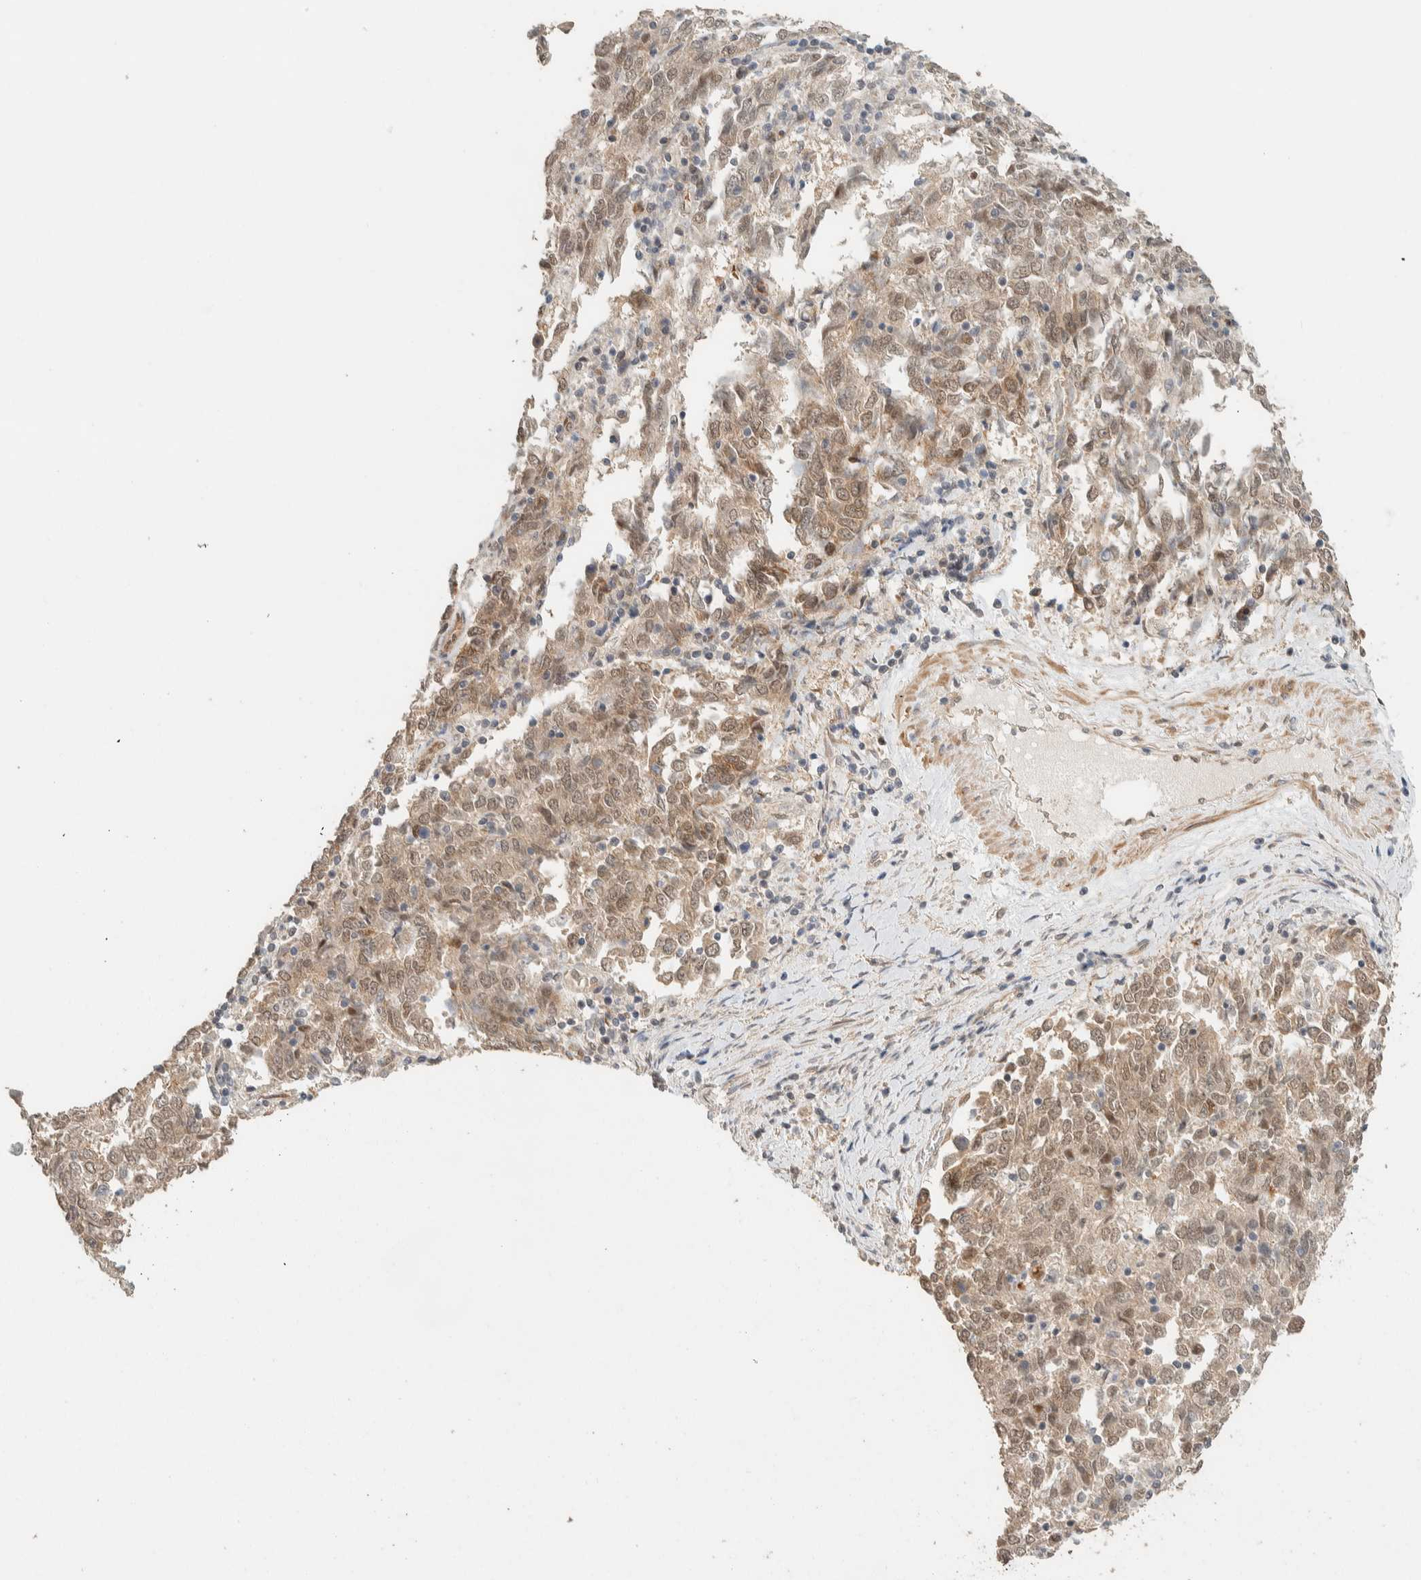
{"staining": {"intensity": "weak", "quantity": ">75%", "location": "cytoplasmic/membranous,nuclear"}, "tissue": "endometrial cancer", "cell_type": "Tumor cells", "image_type": "cancer", "snomed": [{"axis": "morphology", "description": "Adenocarcinoma, NOS"}, {"axis": "topography", "description": "Endometrium"}], "caption": "Immunohistochemical staining of endometrial cancer (adenocarcinoma) shows low levels of weak cytoplasmic/membranous and nuclear expression in about >75% of tumor cells.", "gene": "ZBTB2", "patient": {"sex": "female", "age": 80}}